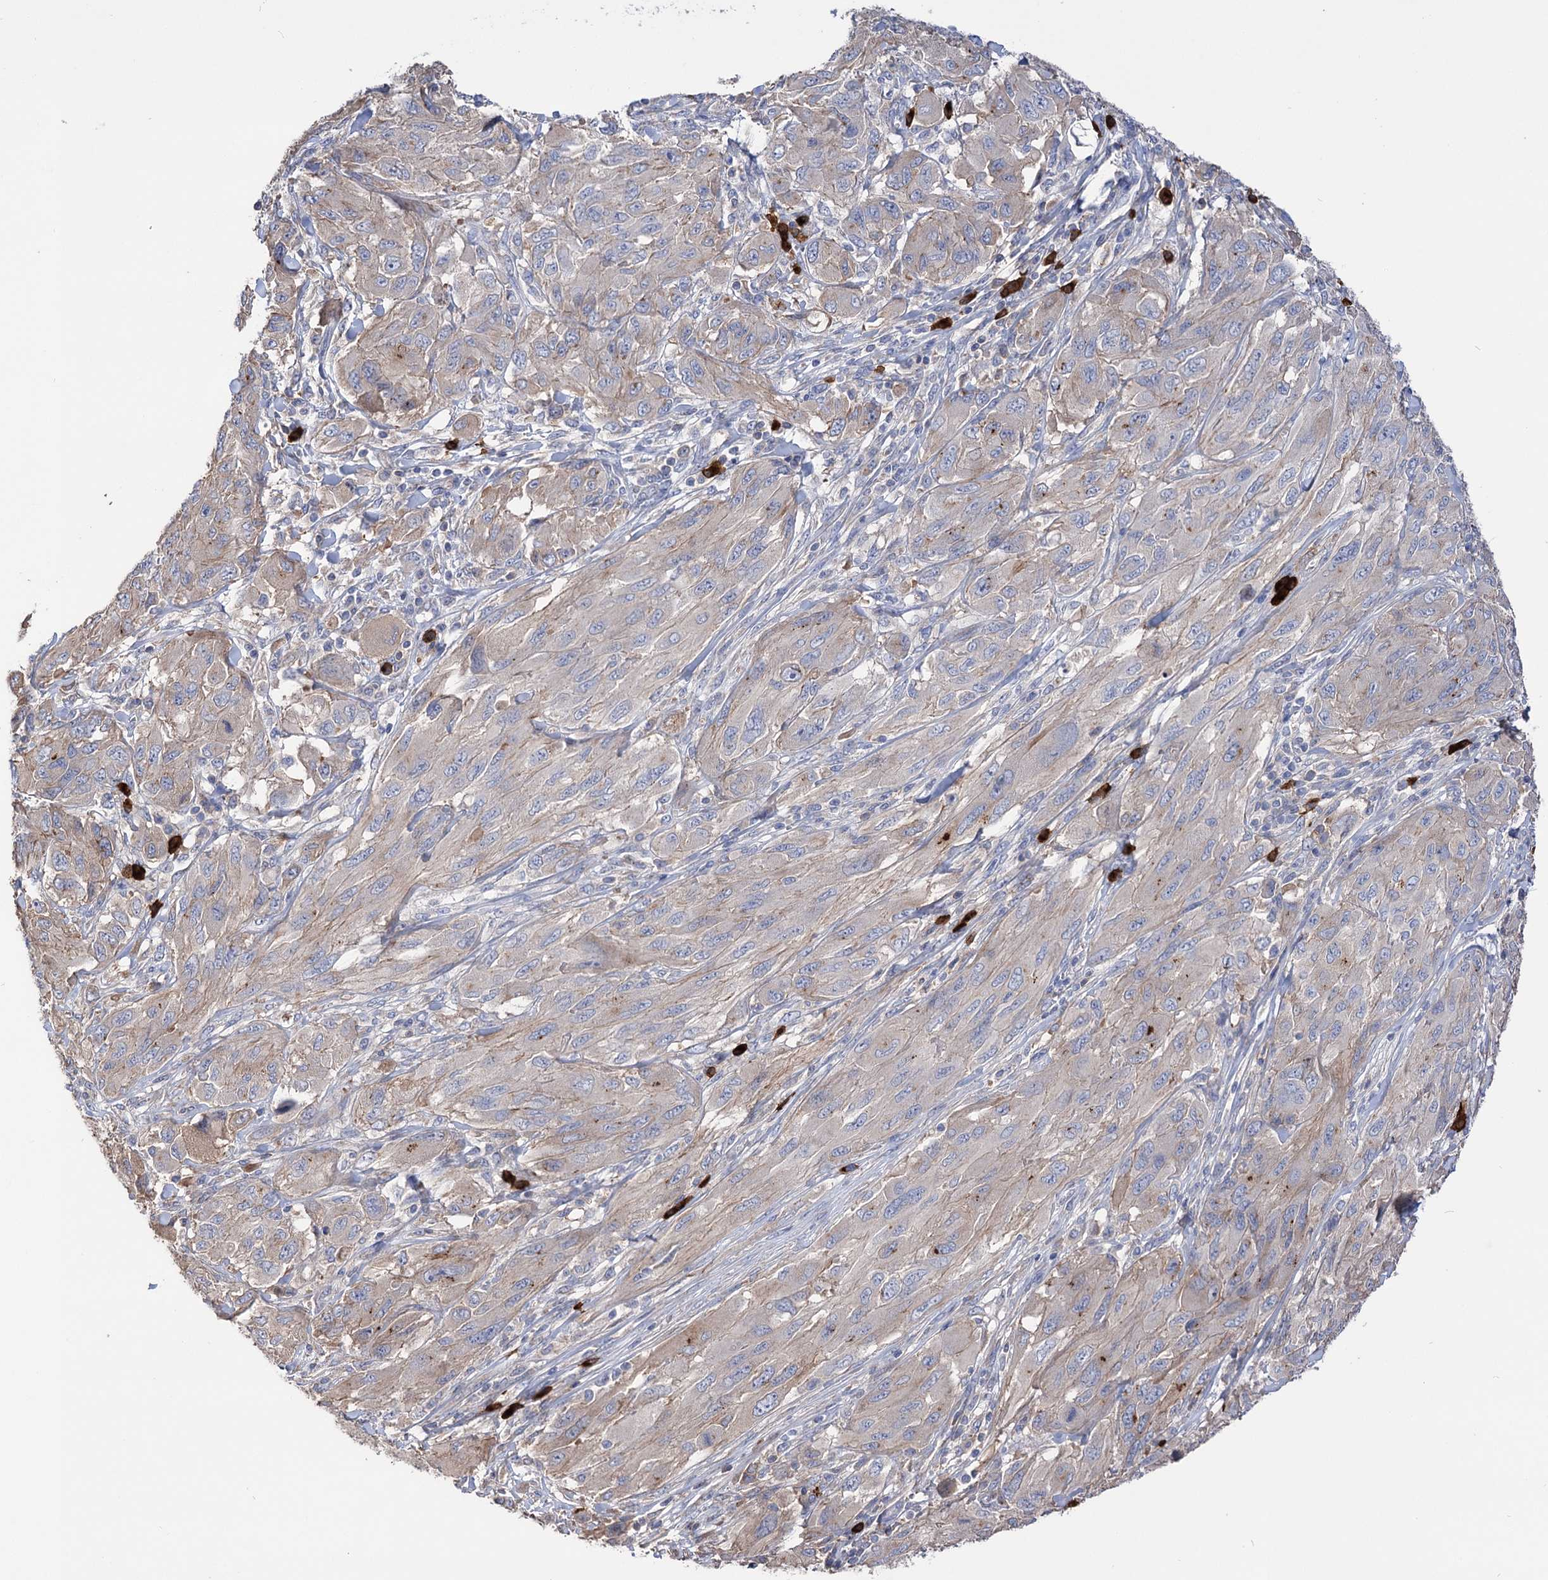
{"staining": {"intensity": "negative", "quantity": "none", "location": "none"}, "tissue": "melanoma", "cell_type": "Tumor cells", "image_type": "cancer", "snomed": [{"axis": "morphology", "description": "Malignant melanoma, NOS"}, {"axis": "topography", "description": "Skin"}], "caption": "Tumor cells are negative for brown protein staining in melanoma.", "gene": "BBS4", "patient": {"sex": "female", "age": 91}}